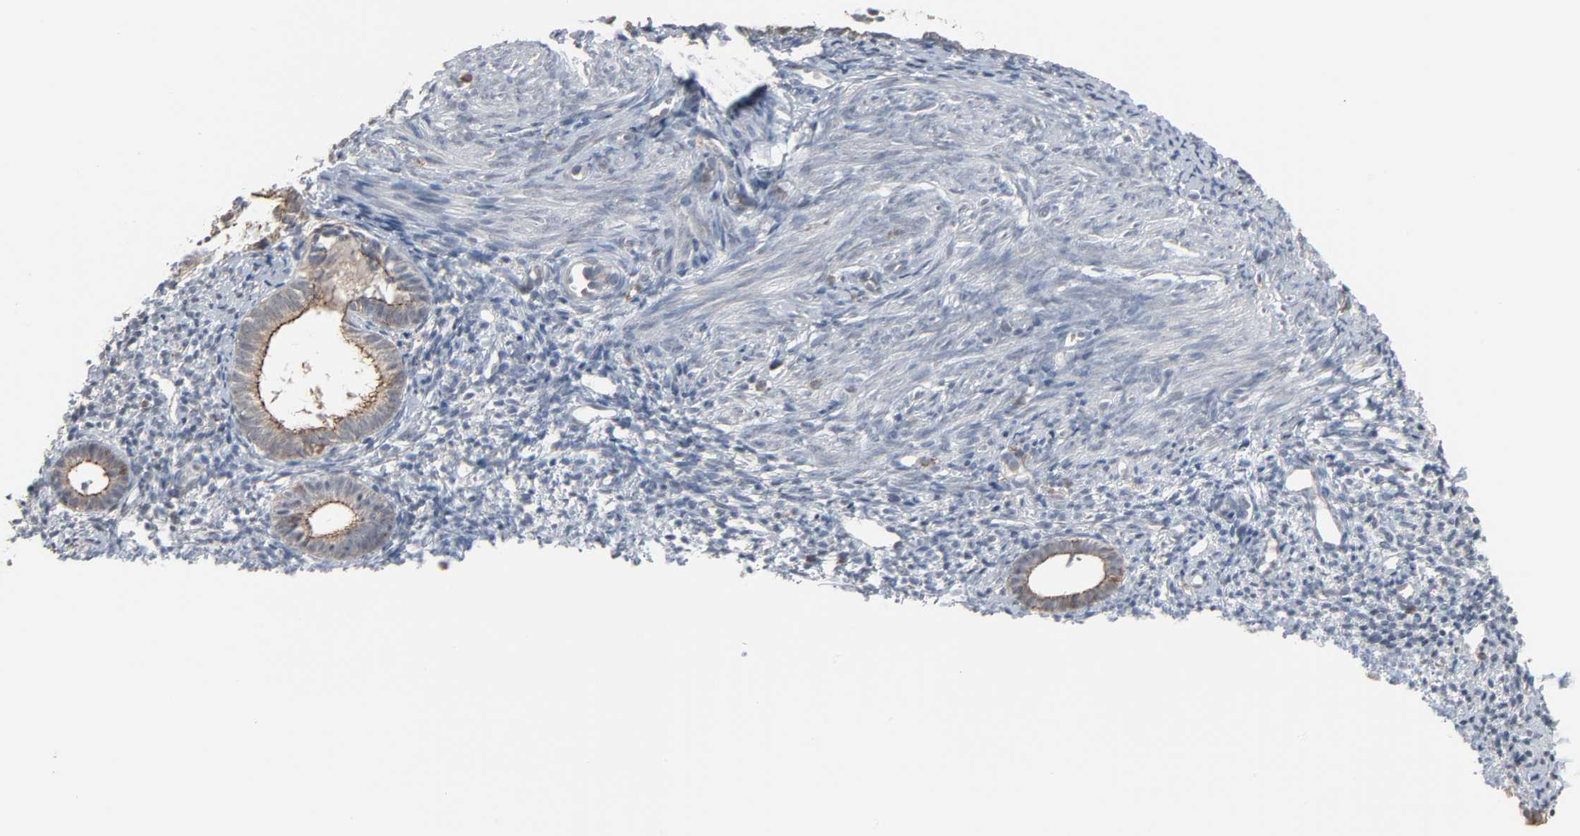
{"staining": {"intensity": "negative", "quantity": "none", "location": "none"}, "tissue": "endometrium", "cell_type": "Cells in endometrial stroma", "image_type": "normal", "snomed": [{"axis": "morphology", "description": "Normal tissue, NOS"}, {"axis": "topography", "description": "Smooth muscle"}, {"axis": "topography", "description": "Endometrium"}], "caption": "Protein analysis of benign endometrium displays no significant positivity in cells in endometrial stroma. (Stains: DAB immunohistochemistry with hematoxylin counter stain, Microscopy: brightfield microscopy at high magnification).", "gene": "DOCK8", "patient": {"sex": "female", "age": 57}}